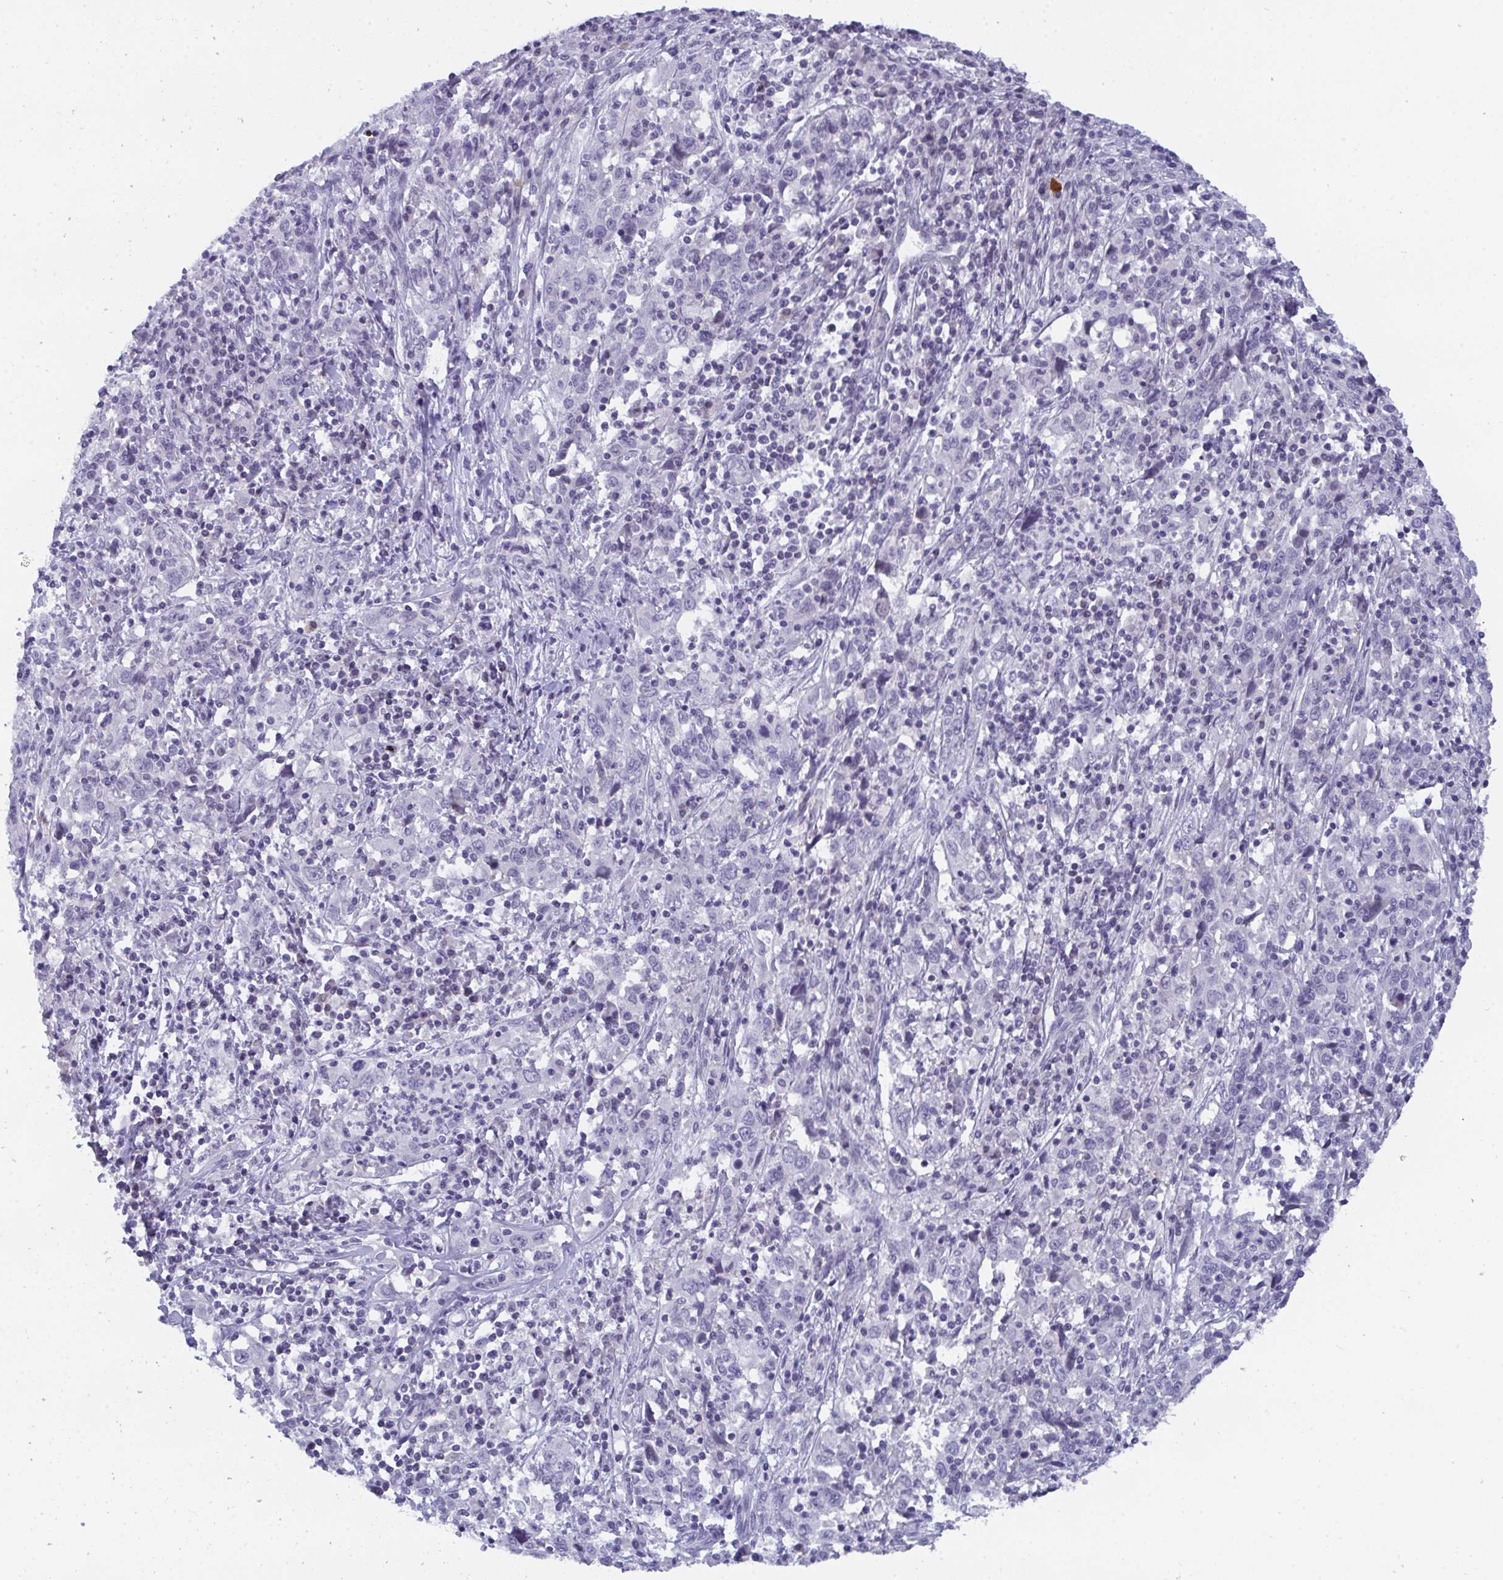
{"staining": {"intensity": "negative", "quantity": "none", "location": "none"}, "tissue": "cervical cancer", "cell_type": "Tumor cells", "image_type": "cancer", "snomed": [{"axis": "morphology", "description": "Squamous cell carcinoma, NOS"}, {"axis": "topography", "description": "Cervix"}], "caption": "High power microscopy histopathology image of an IHC photomicrograph of cervical cancer (squamous cell carcinoma), revealing no significant expression in tumor cells.", "gene": "BMAL2", "patient": {"sex": "female", "age": 46}}